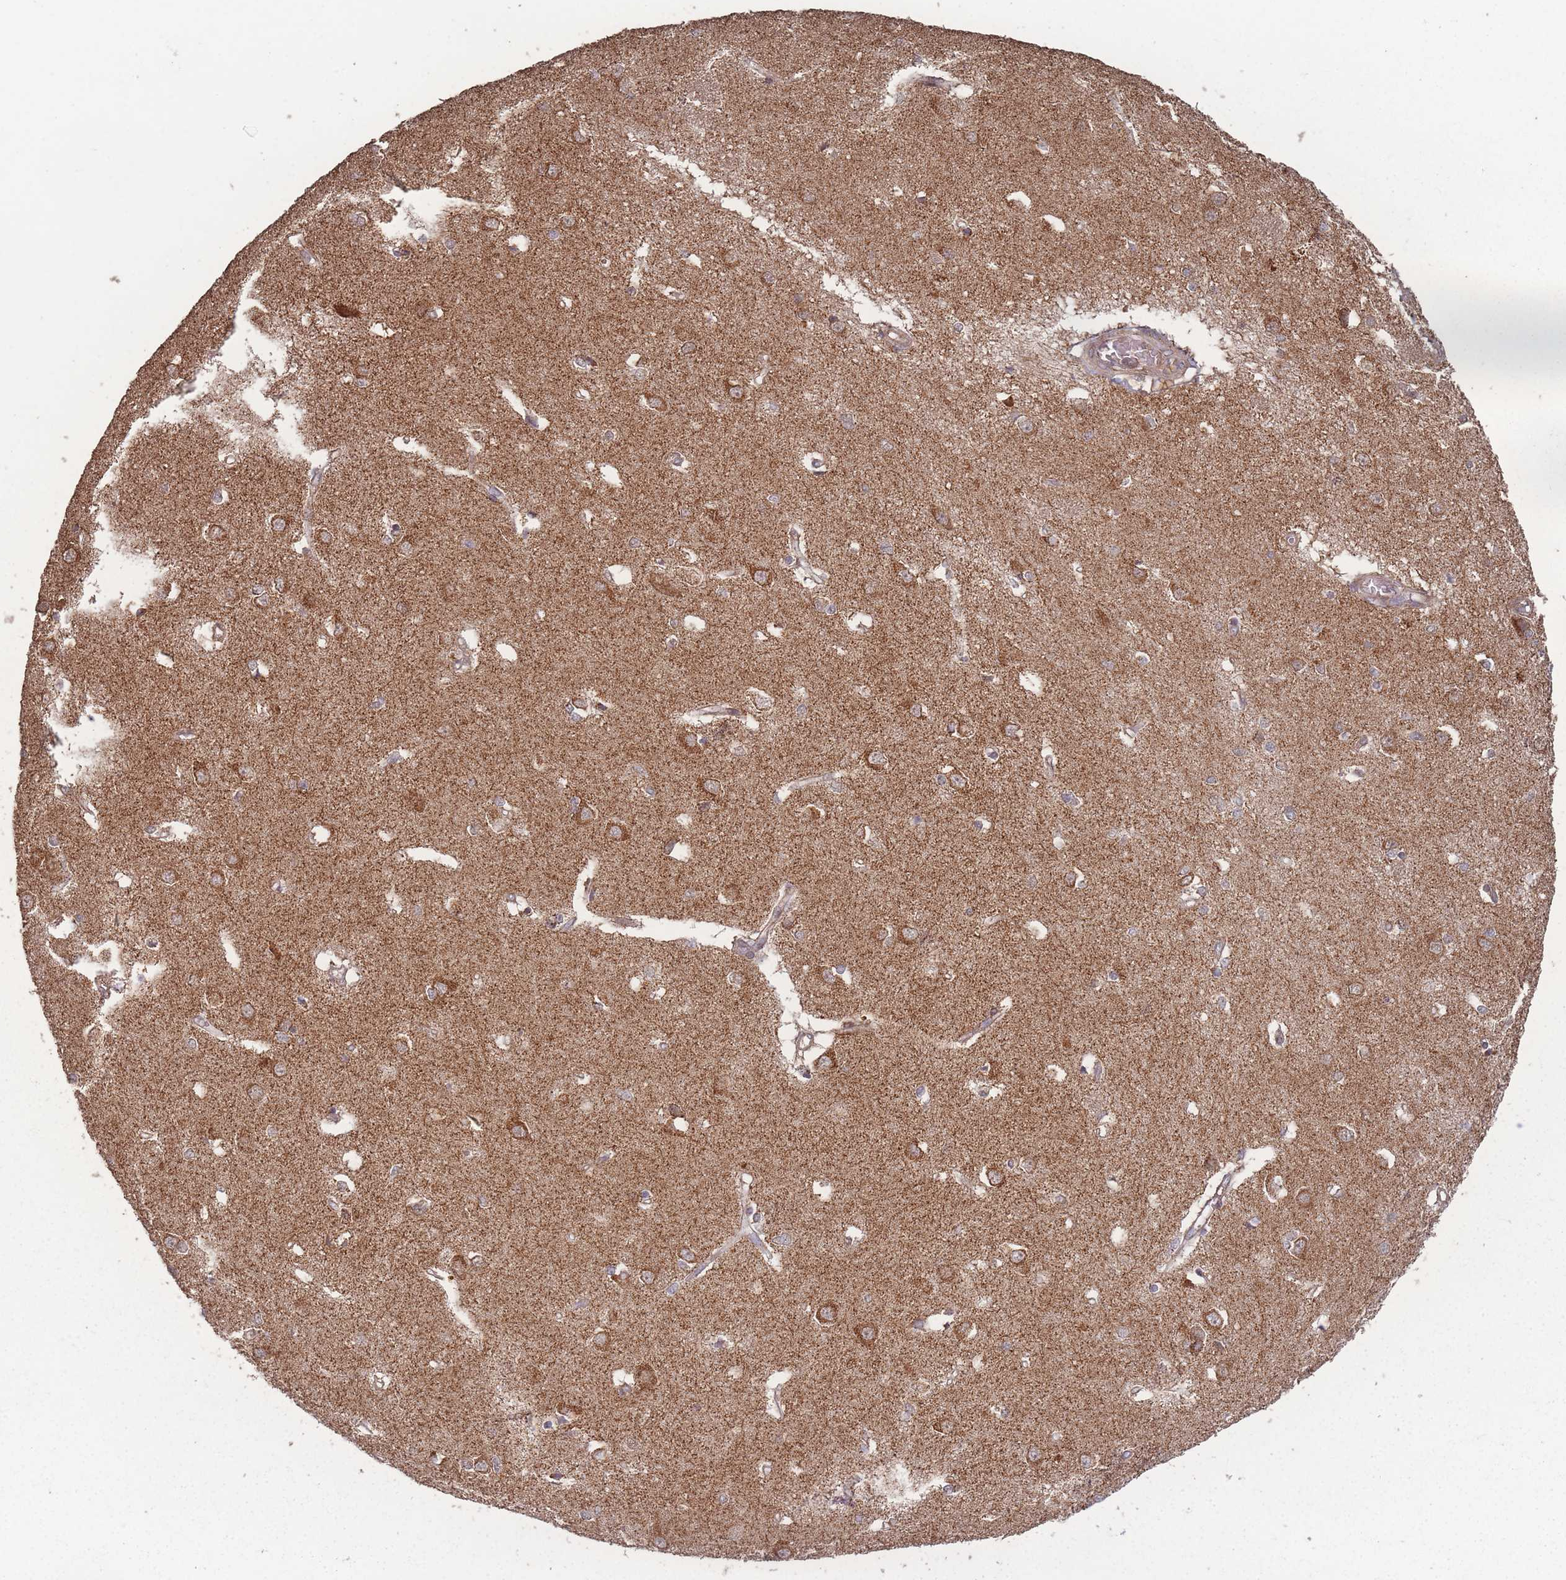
{"staining": {"intensity": "strong", "quantity": "<25%", "location": "cytoplasmic/membranous"}, "tissue": "caudate", "cell_type": "Glial cells", "image_type": "normal", "snomed": [{"axis": "morphology", "description": "Normal tissue, NOS"}, {"axis": "topography", "description": "Lateral ventricle wall"}], "caption": "Caudate stained with DAB (3,3'-diaminobenzidine) immunohistochemistry (IHC) reveals medium levels of strong cytoplasmic/membranous staining in approximately <25% of glial cells.", "gene": "LYRM7", "patient": {"sex": "male", "age": 37}}